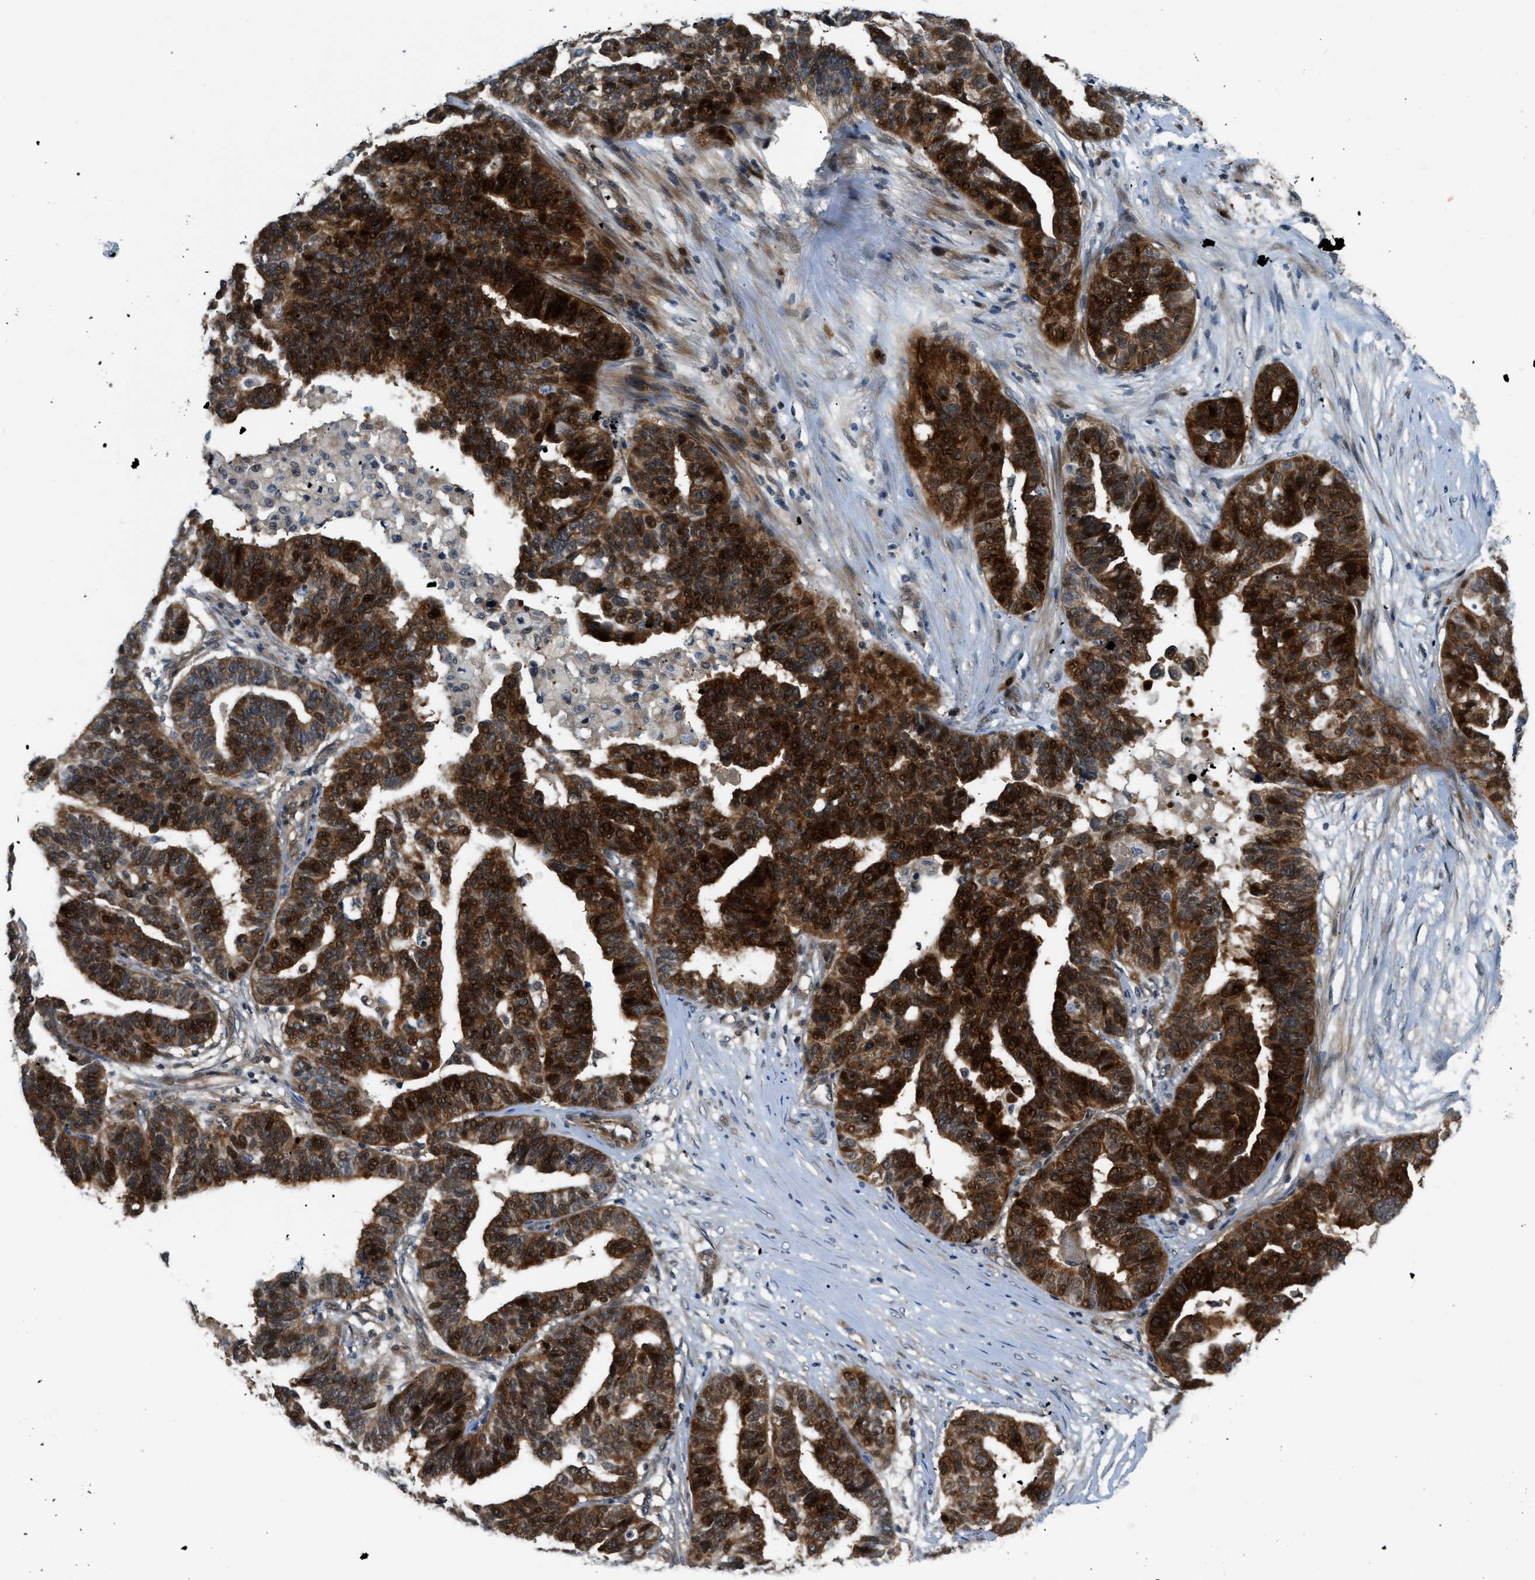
{"staining": {"intensity": "strong", "quantity": ">75%", "location": "cytoplasmic/membranous,nuclear"}, "tissue": "ovarian cancer", "cell_type": "Tumor cells", "image_type": "cancer", "snomed": [{"axis": "morphology", "description": "Cystadenocarcinoma, serous, NOS"}, {"axis": "topography", "description": "Ovary"}], "caption": "Tumor cells demonstrate high levels of strong cytoplasmic/membranous and nuclear positivity in about >75% of cells in human ovarian serous cystadenocarcinoma.", "gene": "TRAK2", "patient": {"sex": "female", "age": 59}}